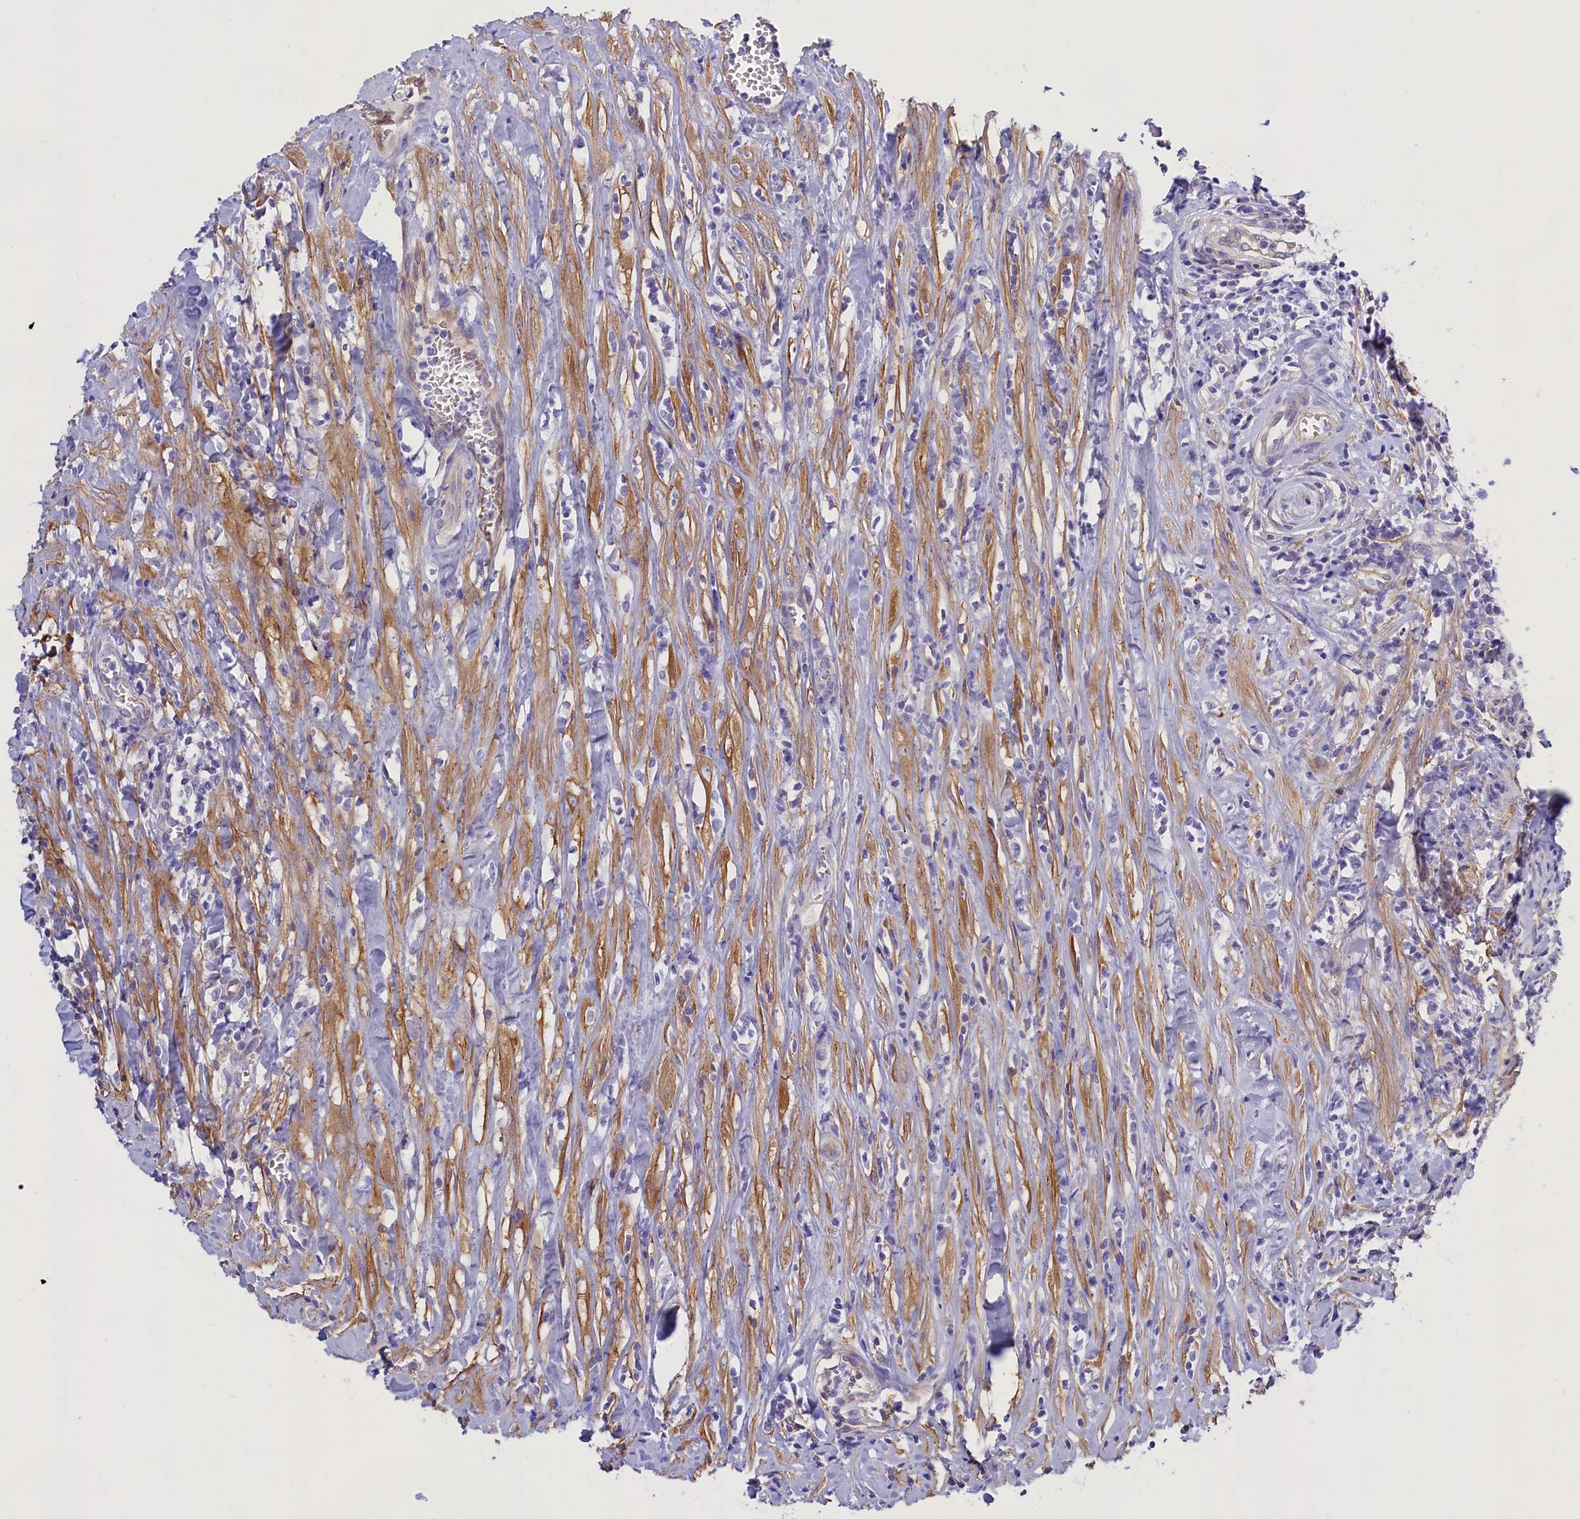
{"staining": {"intensity": "negative", "quantity": "none", "location": "none"}, "tissue": "testis cancer", "cell_type": "Tumor cells", "image_type": "cancer", "snomed": [{"axis": "morphology", "description": "Seminoma, NOS"}, {"axis": "morphology", "description": "Carcinoma, Embryonal, NOS"}, {"axis": "topography", "description": "Testis"}], "caption": "Immunohistochemistry micrograph of embryonal carcinoma (testis) stained for a protein (brown), which demonstrates no positivity in tumor cells.", "gene": "PPP1R13L", "patient": {"sex": "male", "age": 29}}